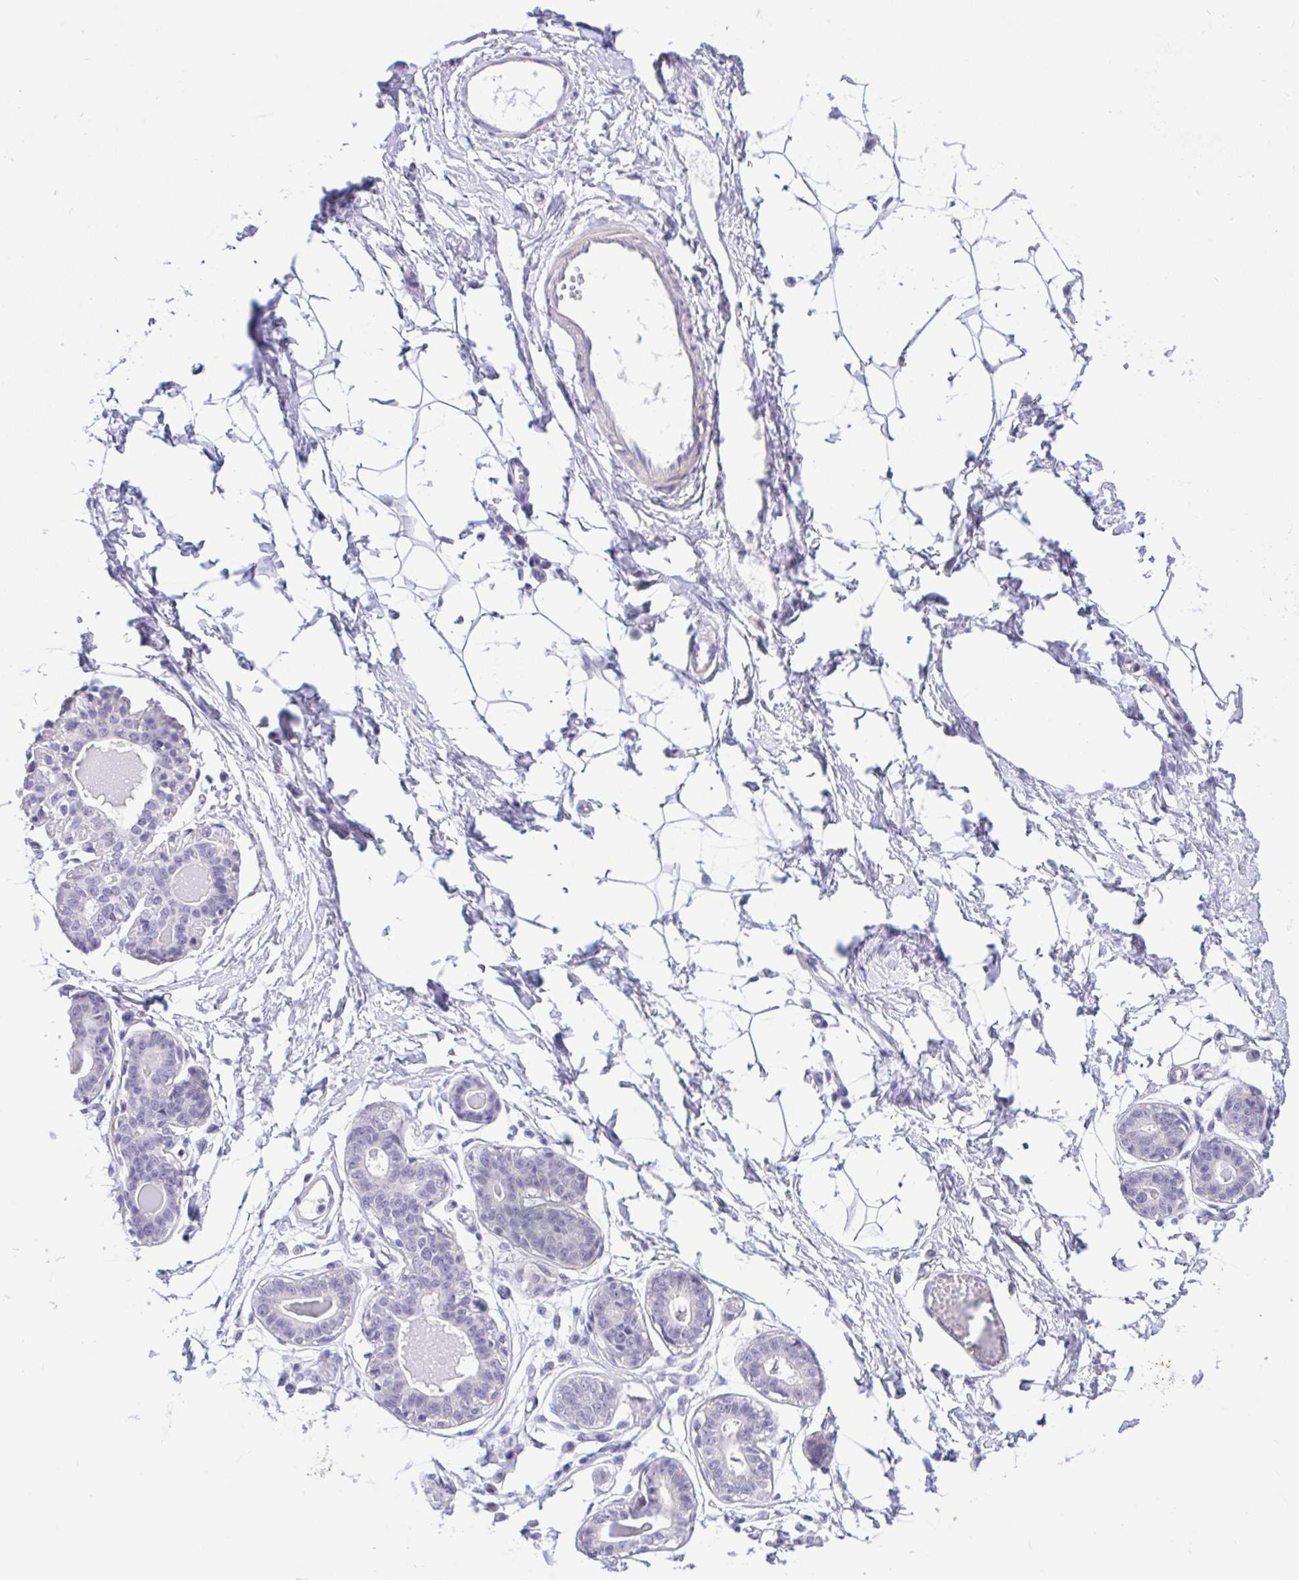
{"staining": {"intensity": "negative", "quantity": "none", "location": "none"}, "tissue": "breast", "cell_type": "Adipocytes", "image_type": "normal", "snomed": [{"axis": "morphology", "description": "Normal tissue, NOS"}, {"axis": "topography", "description": "Breast"}], "caption": "IHC micrograph of normal breast stained for a protein (brown), which shows no positivity in adipocytes.", "gene": "ANO4", "patient": {"sex": "female", "age": 45}}